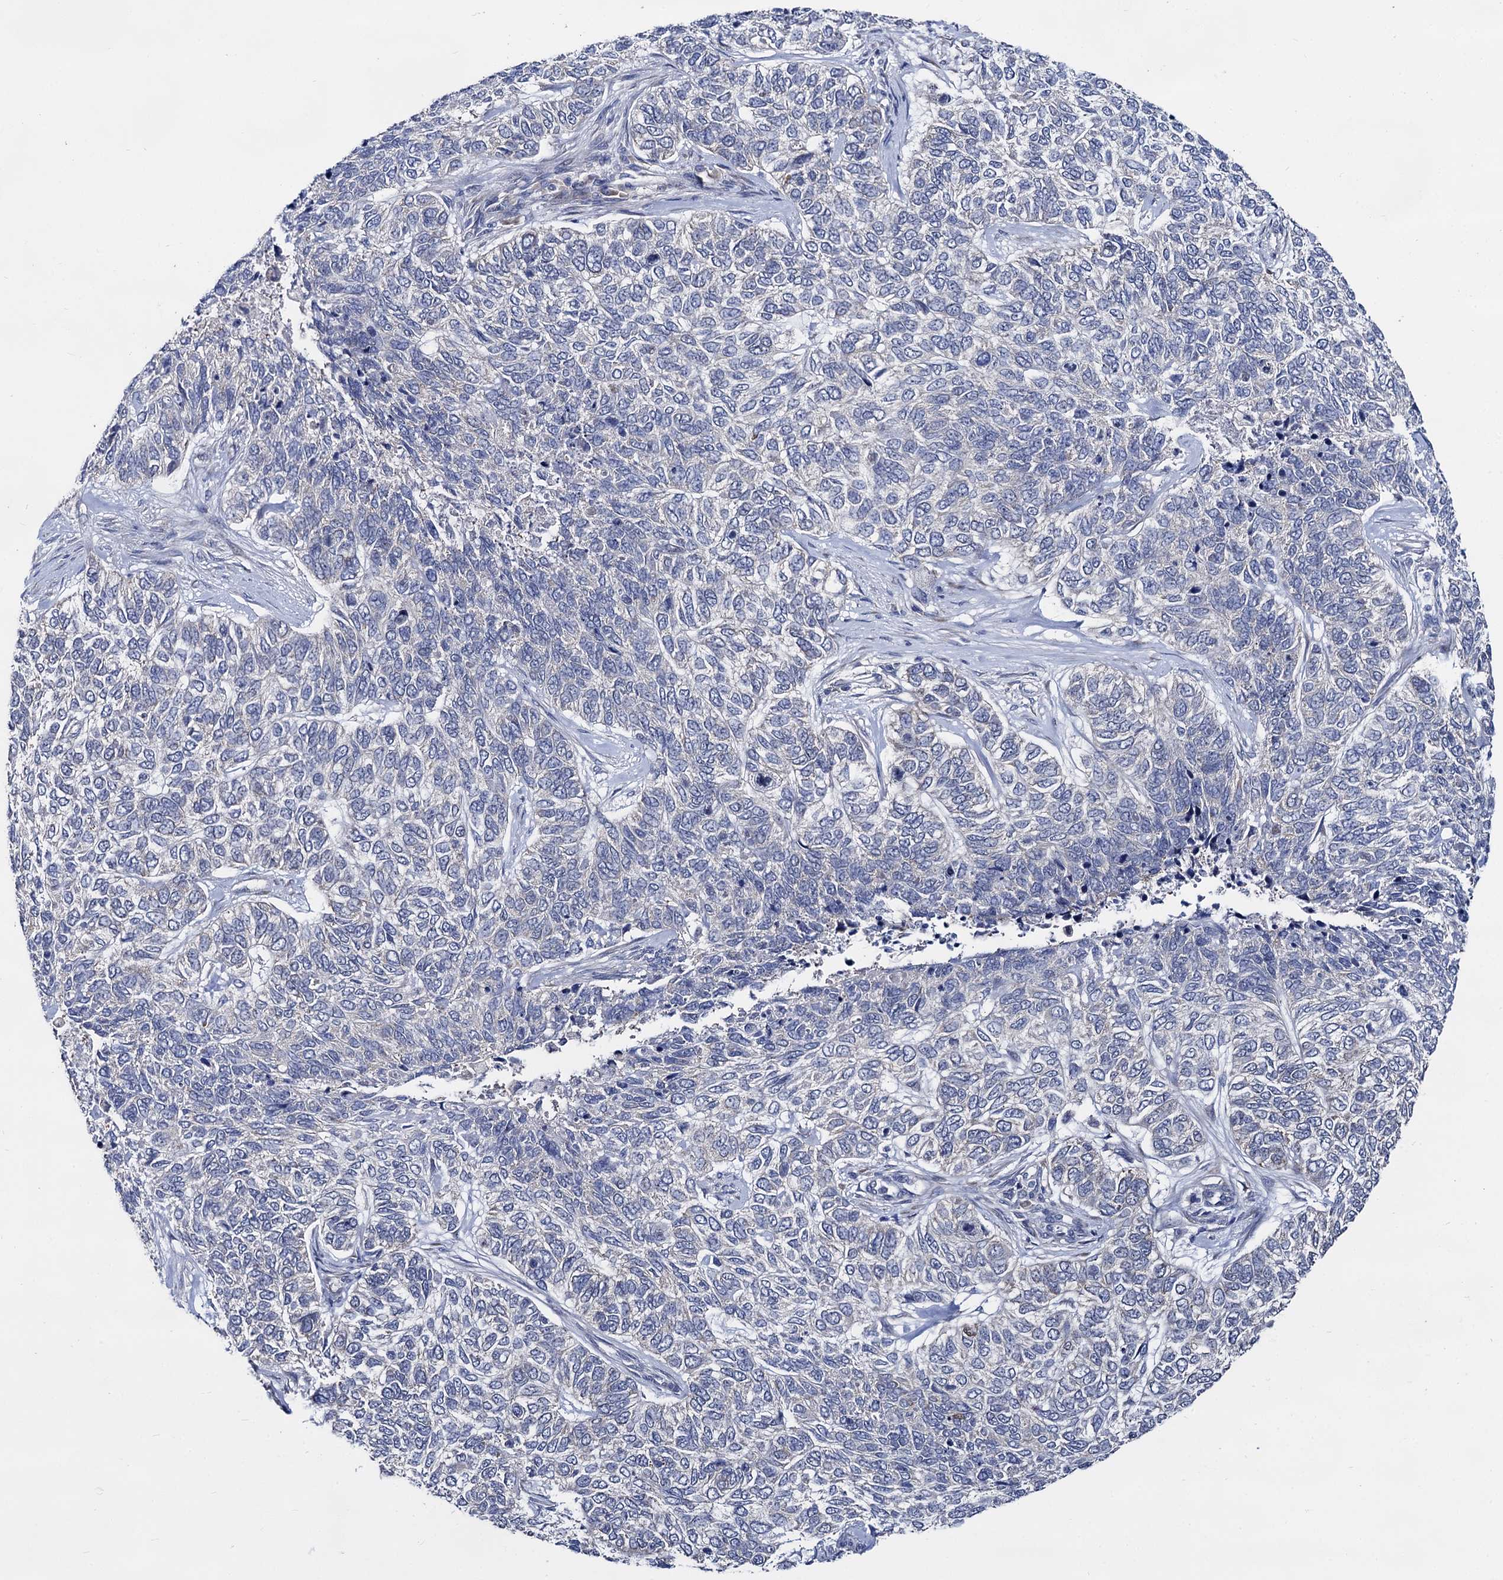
{"staining": {"intensity": "negative", "quantity": "none", "location": "none"}, "tissue": "skin cancer", "cell_type": "Tumor cells", "image_type": "cancer", "snomed": [{"axis": "morphology", "description": "Basal cell carcinoma"}, {"axis": "topography", "description": "Skin"}], "caption": "Micrograph shows no significant protein staining in tumor cells of skin cancer.", "gene": "CAPRIN2", "patient": {"sex": "female", "age": 65}}